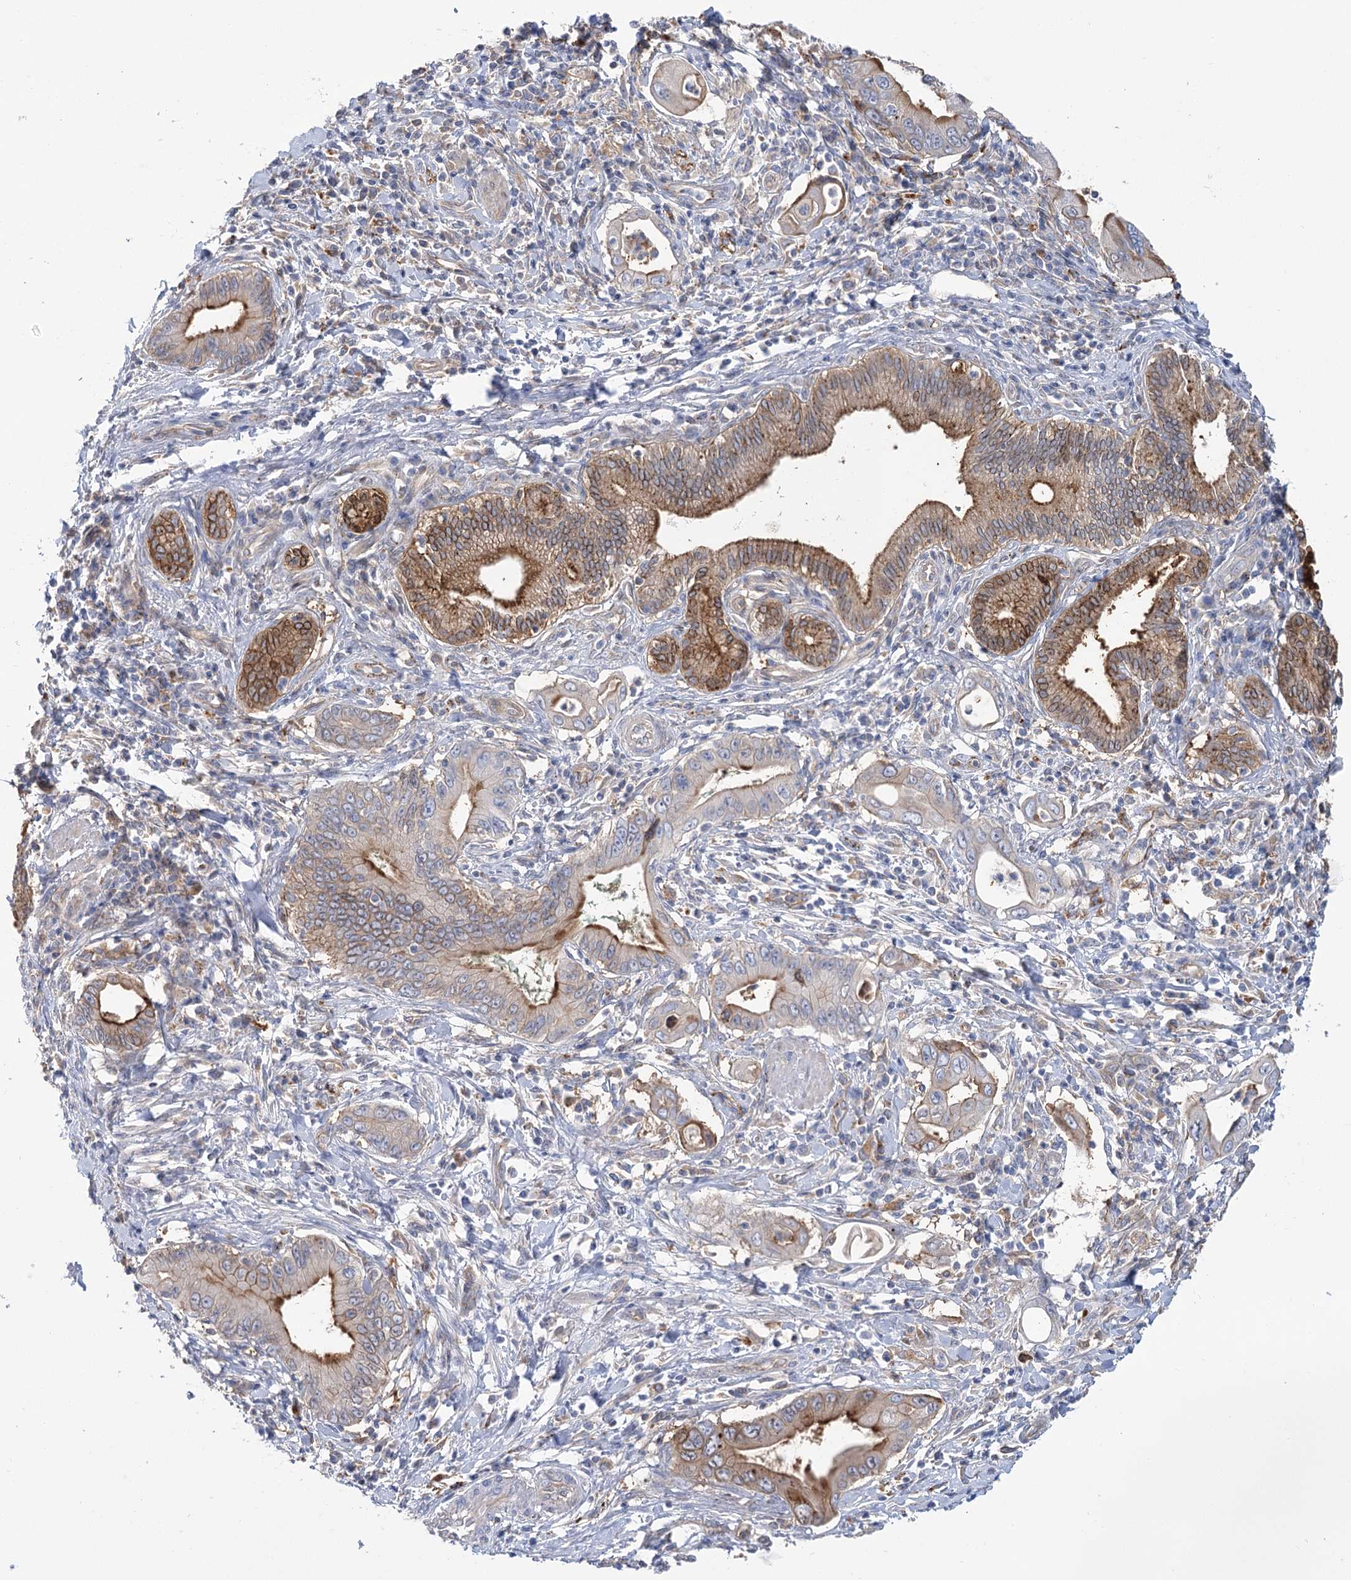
{"staining": {"intensity": "moderate", "quantity": "25%-75%", "location": "cytoplasmic/membranous"}, "tissue": "pancreatic cancer", "cell_type": "Tumor cells", "image_type": "cancer", "snomed": [{"axis": "morphology", "description": "Adenocarcinoma, NOS"}, {"axis": "topography", "description": "Pancreas"}], "caption": "A brown stain labels moderate cytoplasmic/membranous expression of a protein in human adenocarcinoma (pancreatic) tumor cells. The staining was performed using DAB (3,3'-diaminobenzidine), with brown indicating positive protein expression. Nuclei are stained blue with hematoxylin.", "gene": "GUSB", "patient": {"sex": "male", "age": 78}}